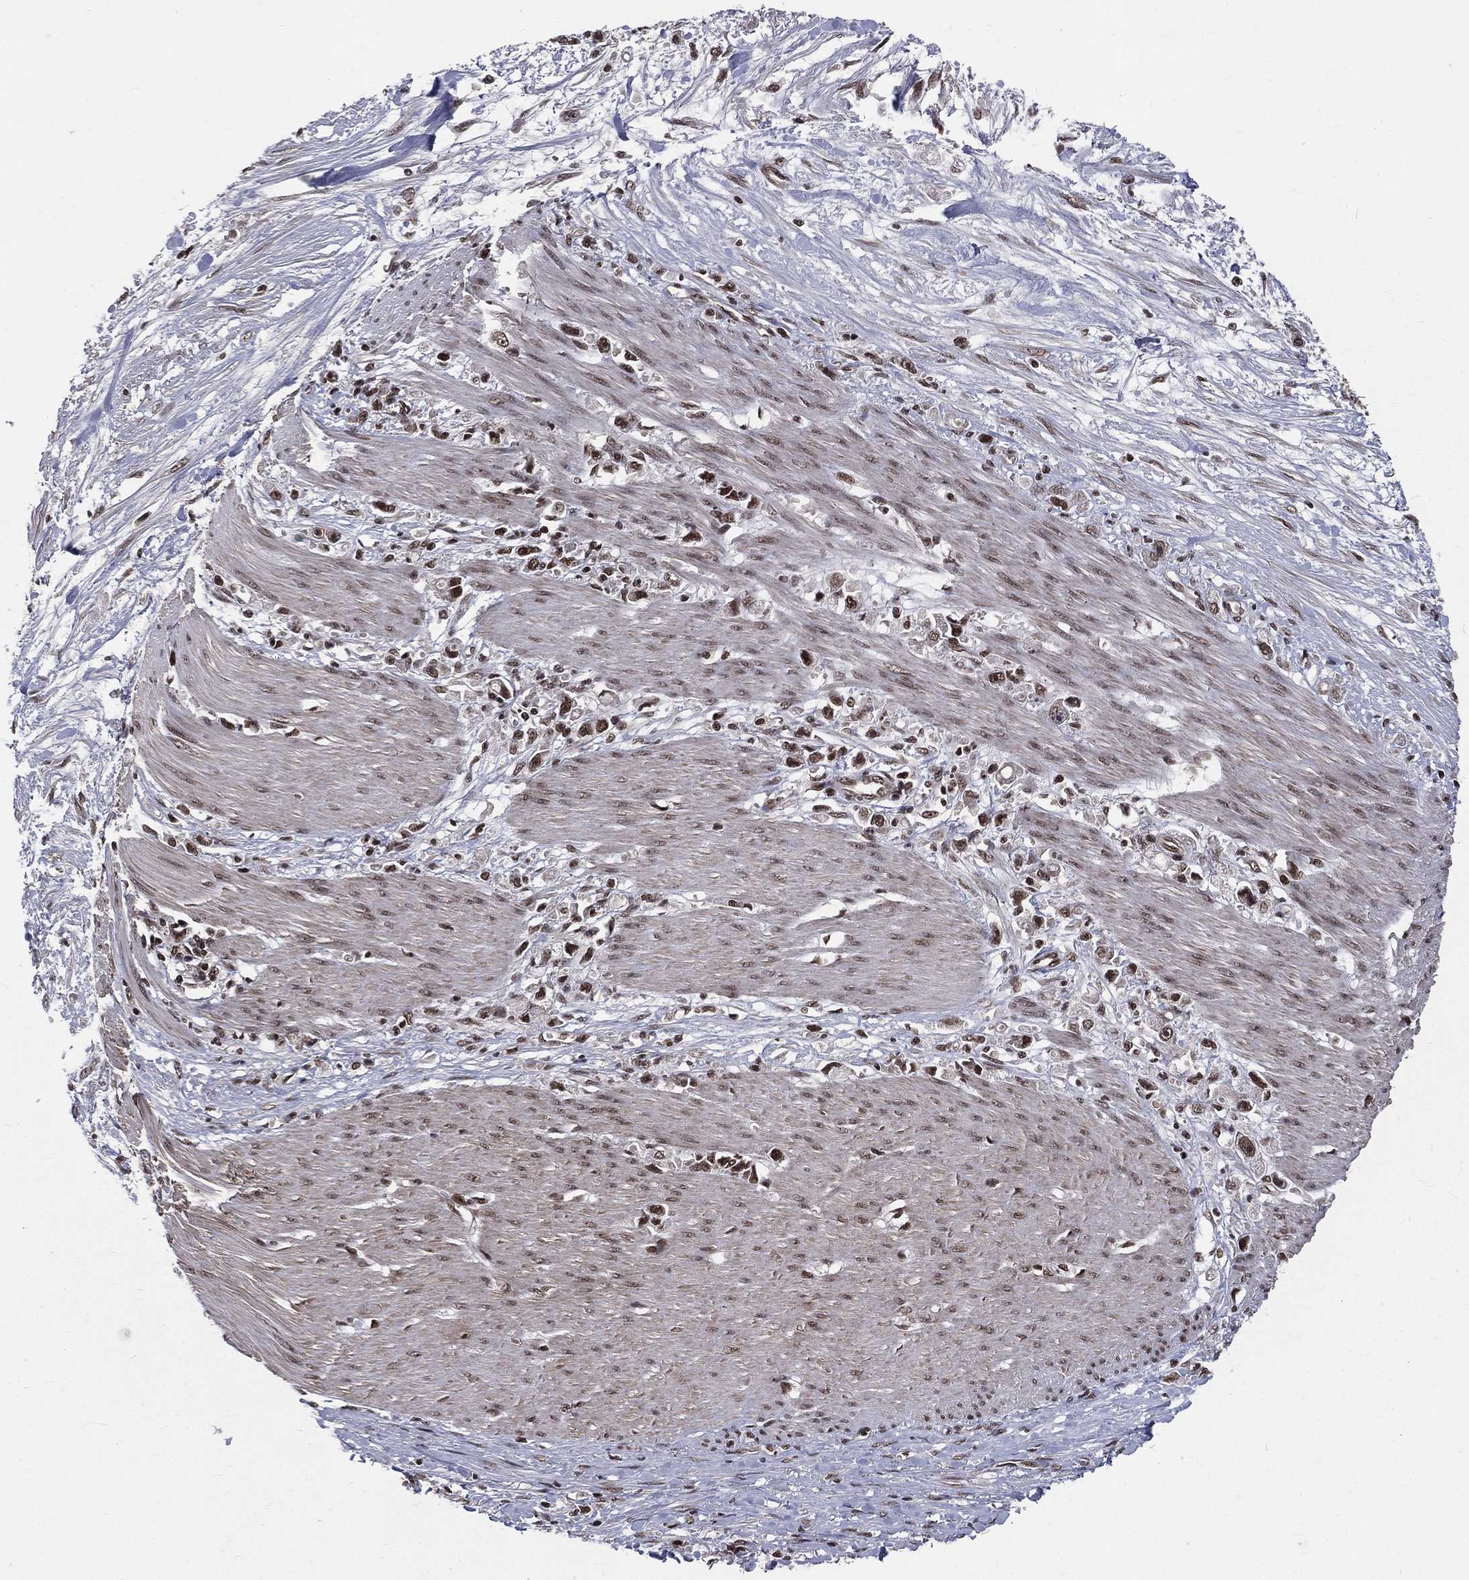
{"staining": {"intensity": "strong", "quantity": ">75%", "location": "nuclear"}, "tissue": "stomach cancer", "cell_type": "Tumor cells", "image_type": "cancer", "snomed": [{"axis": "morphology", "description": "Adenocarcinoma, NOS"}, {"axis": "topography", "description": "Stomach"}], "caption": "Strong nuclear protein staining is appreciated in about >75% of tumor cells in stomach adenocarcinoma.", "gene": "SMC3", "patient": {"sex": "female", "age": 59}}